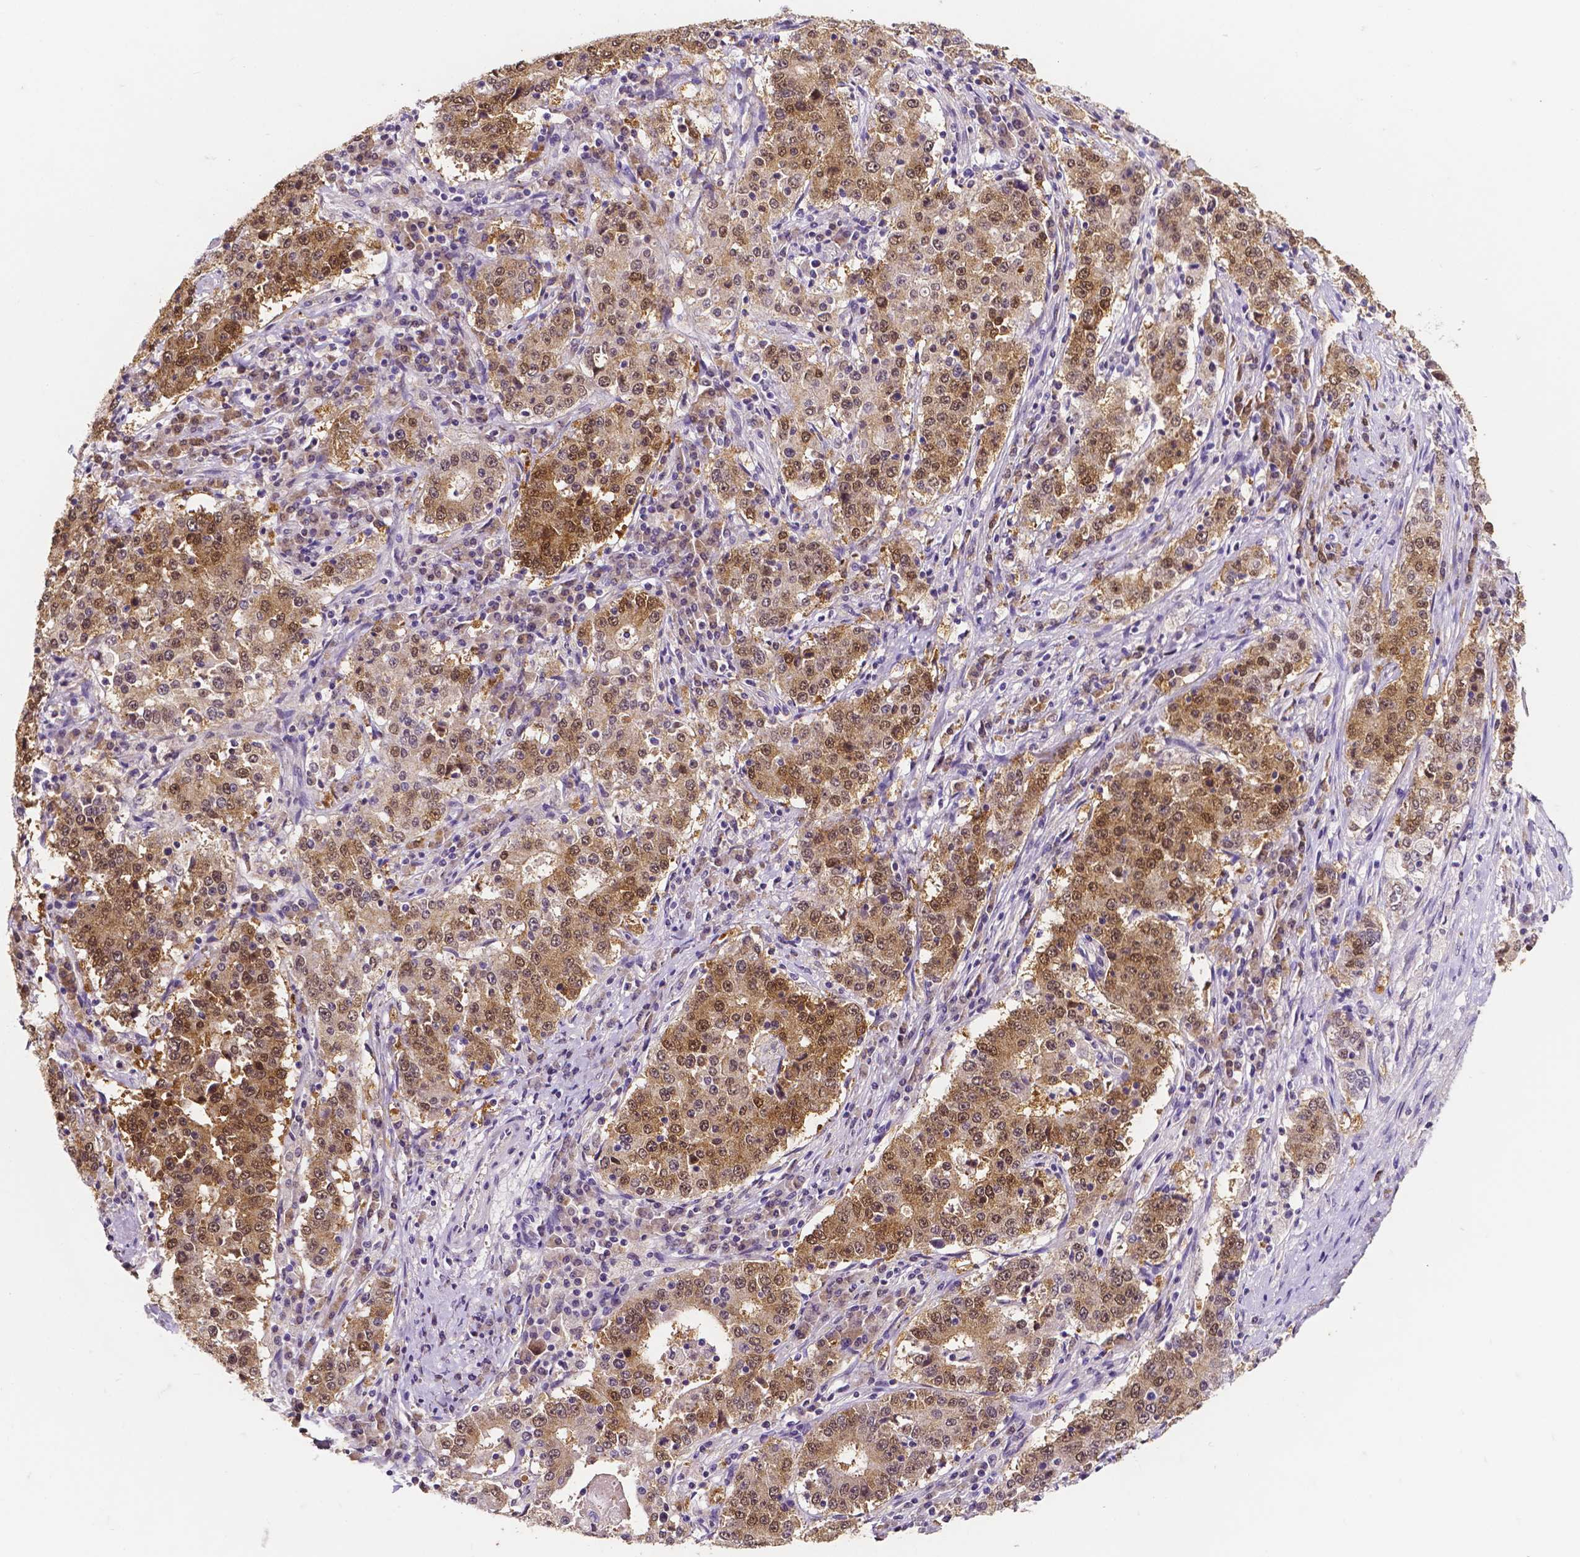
{"staining": {"intensity": "moderate", "quantity": ">75%", "location": "cytoplasmic/membranous,nuclear"}, "tissue": "stomach cancer", "cell_type": "Tumor cells", "image_type": "cancer", "snomed": [{"axis": "morphology", "description": "Adenocarcinoma, NOS"}, {"axis": "topography", "description": "Stomach"}], "caption": "An image of stomach cancer (adenocarcinoma) stained for a protein shows moderate cytoplasmic/membranous and nuclear brown staining in tumor cells. (DAB = brown stain, brightfield microscopy at high magnification).", "gene": "PSAT1", "patient": {"sex": "male", "age": 59}}